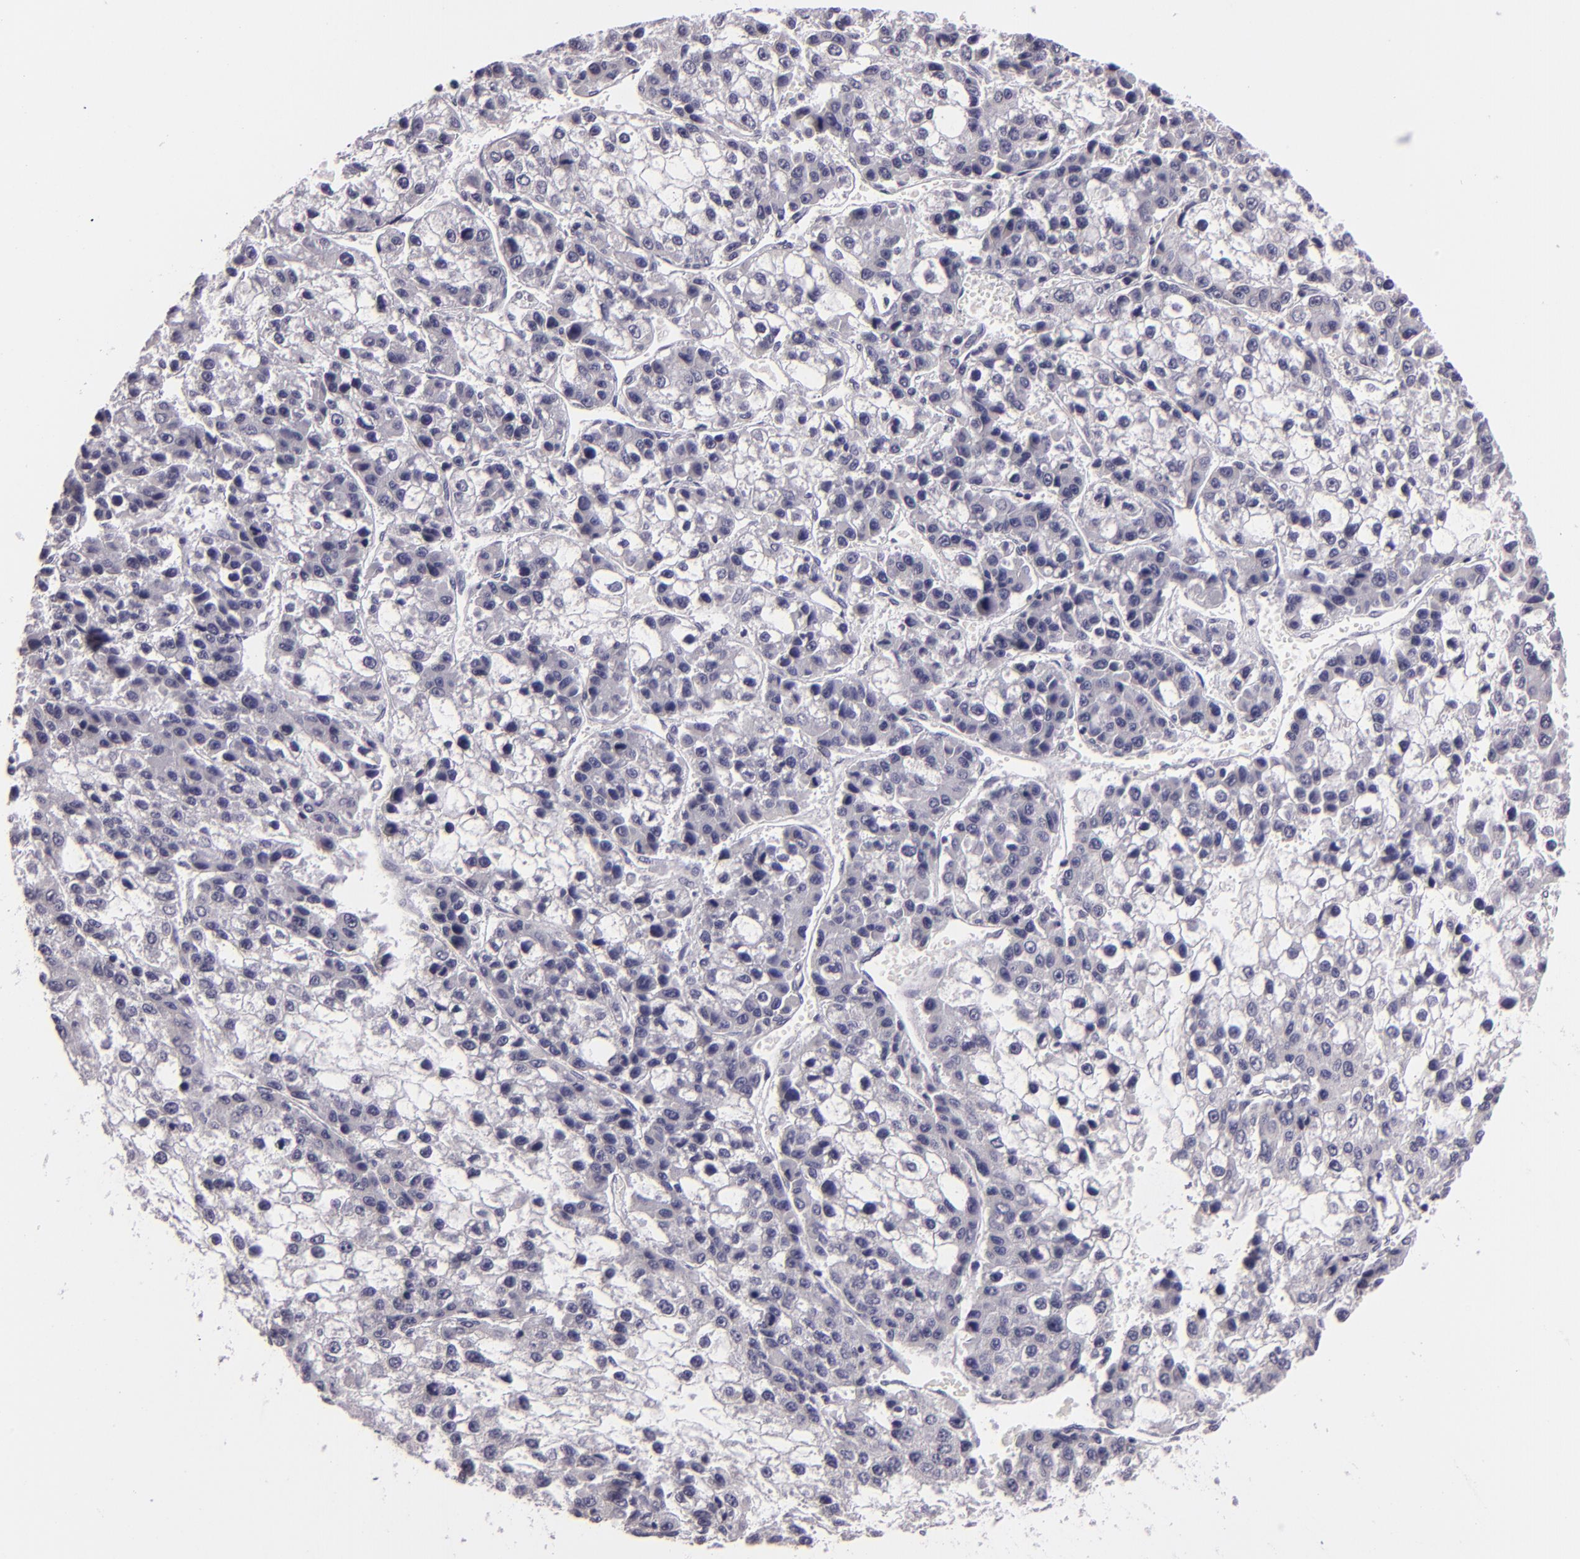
{"staining": {"intensity": "negative", "quantity": "none", "location": "none"}, "tissue": "liver cancer", "cell_type": "Tumor cells", "image_type": "cancer", "snomed": [{"axis": "morphology", "description": "Carcinoma, Hepatocellular, NOS"}, {"axis": "topography", "description": "Liver"}], "caption": "This is an immunohistochemistry (IHC) micrograph of liver hepatocellular carcinoma. There is no positivity in tumor cells.", "gene": "EGFL6", "patient": {"sex": "female", "age": 66}}